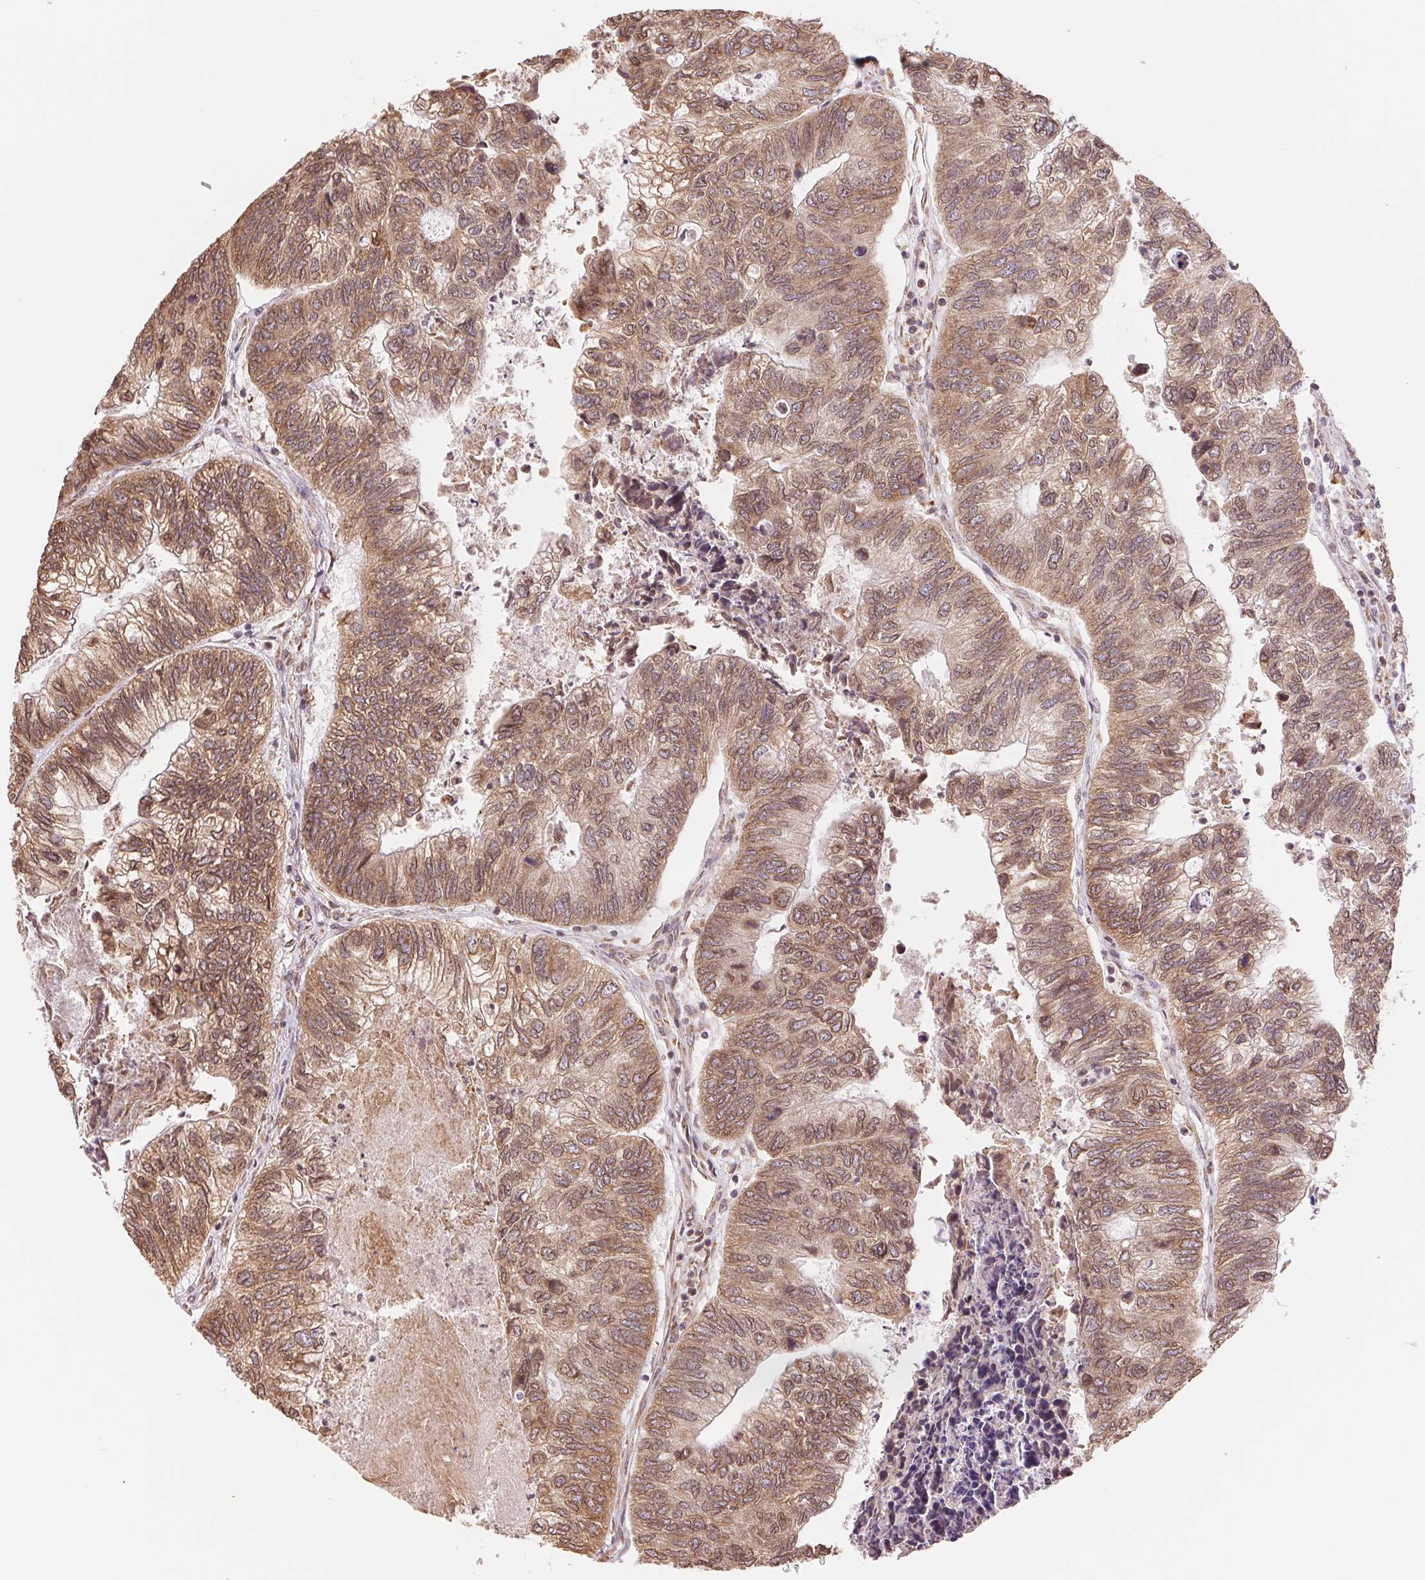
{"staining": {"intensity": "moderate", "quantity": ">75%", "location": "cytoplasmic/membranous"}, "tissue": "colorectal cancer", "cell_type": "Tumor cells", "image_type": "cancer", "snomed": [{"axis": "morphology", "description": "Adenocarcinoma, NOS"}, {"axis": "topography", "description": "Colon"}], "caption": "Moderate cytoplasmic/membranous positivity is present in approximately >75% of tumor cells in colorectal adenocarcinoma.", "gene": "RPN1", "patient": {"sex": "female", "age": 67}}